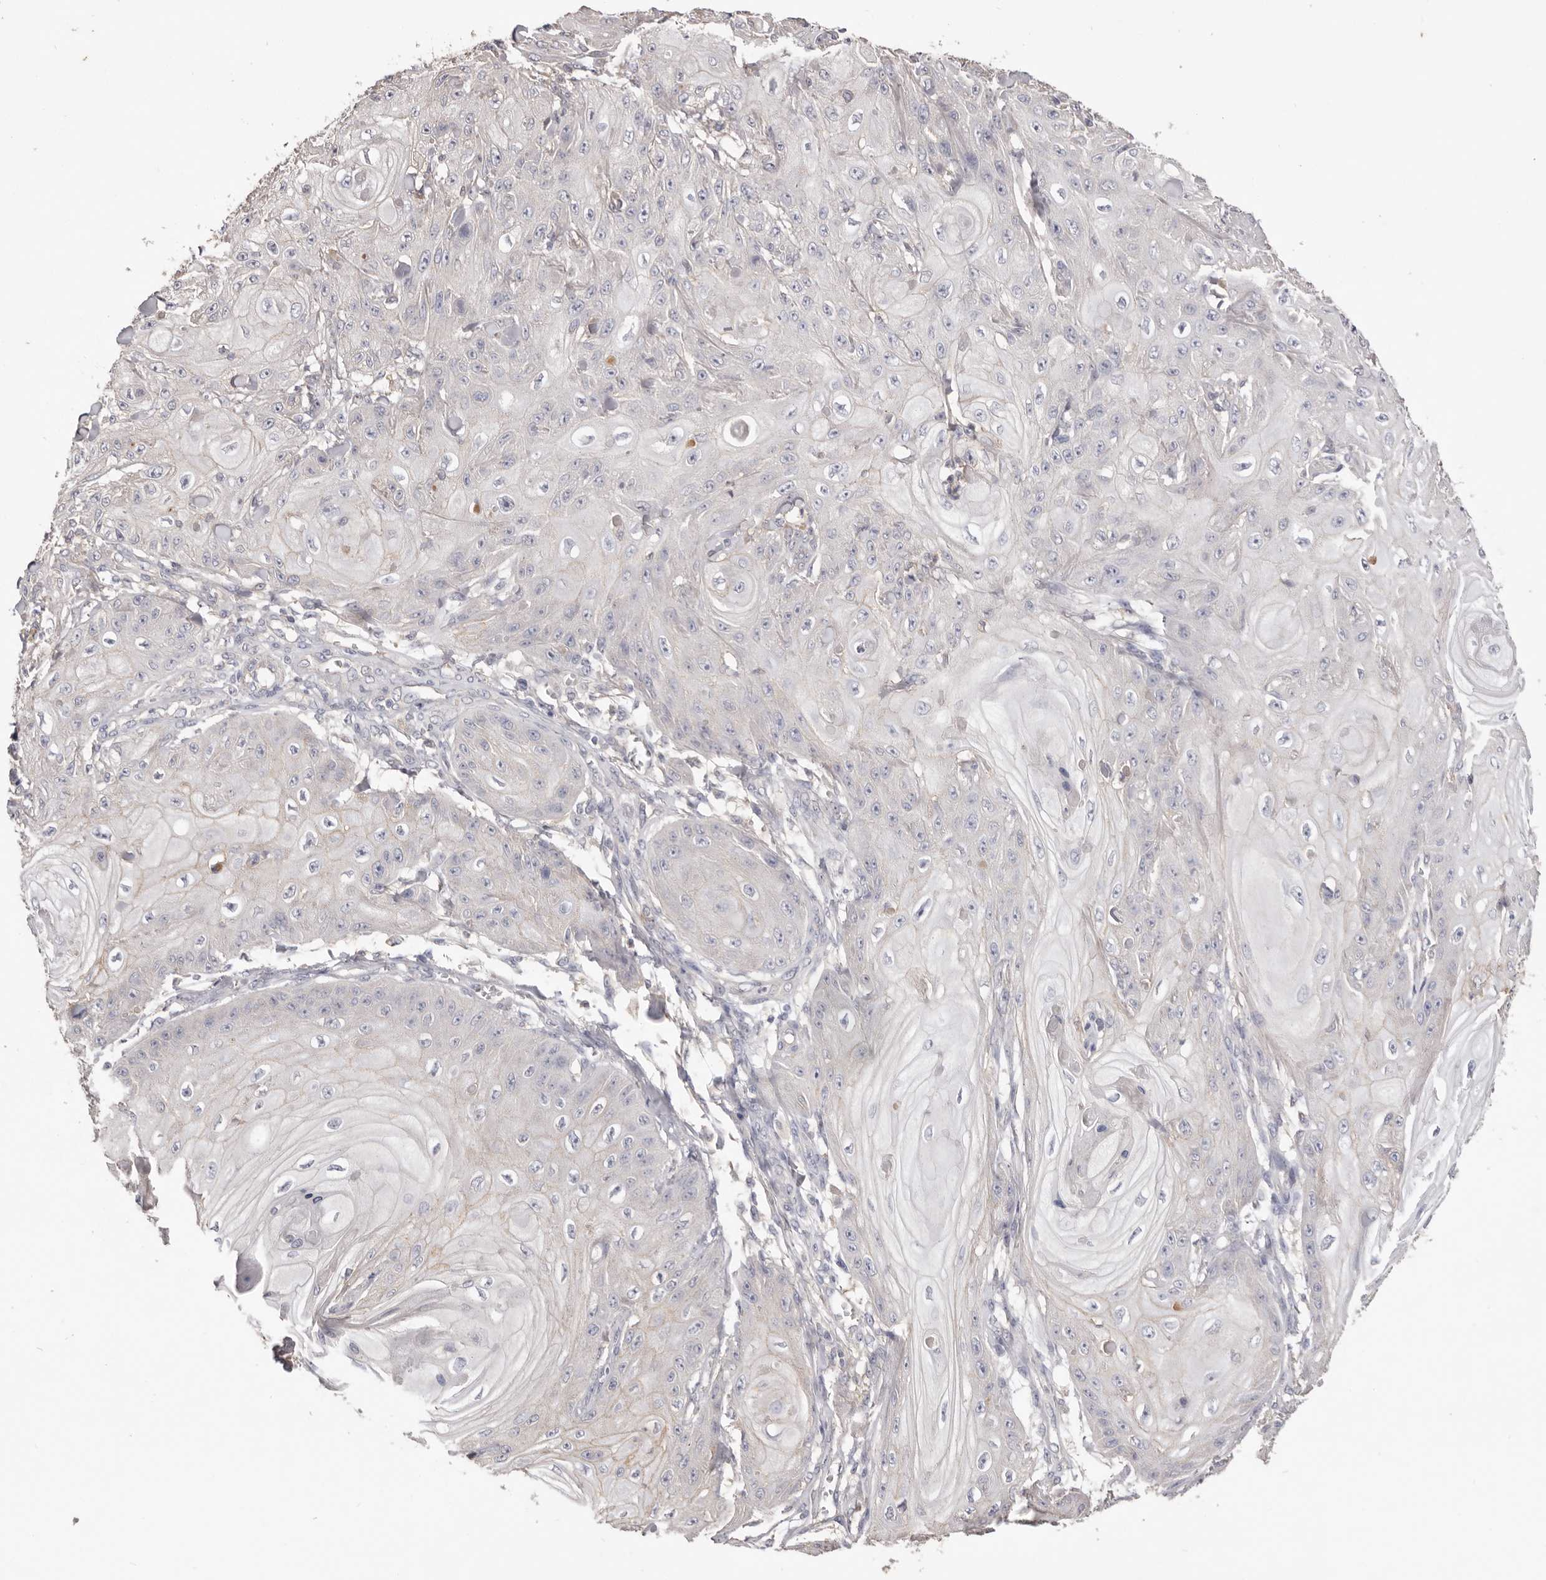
{"staining": {"intensity": "negative", "quantity": "none", "location": "none"}, "tissue": "skin cancer", "cell_type": "Tumor cells", "image_type": "cancer", "snomed": [{"axis": "morphology", "description": "Squamous cell carcinoma, NOS"}, {"axis": "topography", "description": "Skin"}], "caption": "Tumor cells are negative for protein expression in human skin squamous cell carcinoma. (IHC, brightfield microscopy, high magnification).", "gene": "HCAR2", "patient": {"sex": "male", "age": 74}}